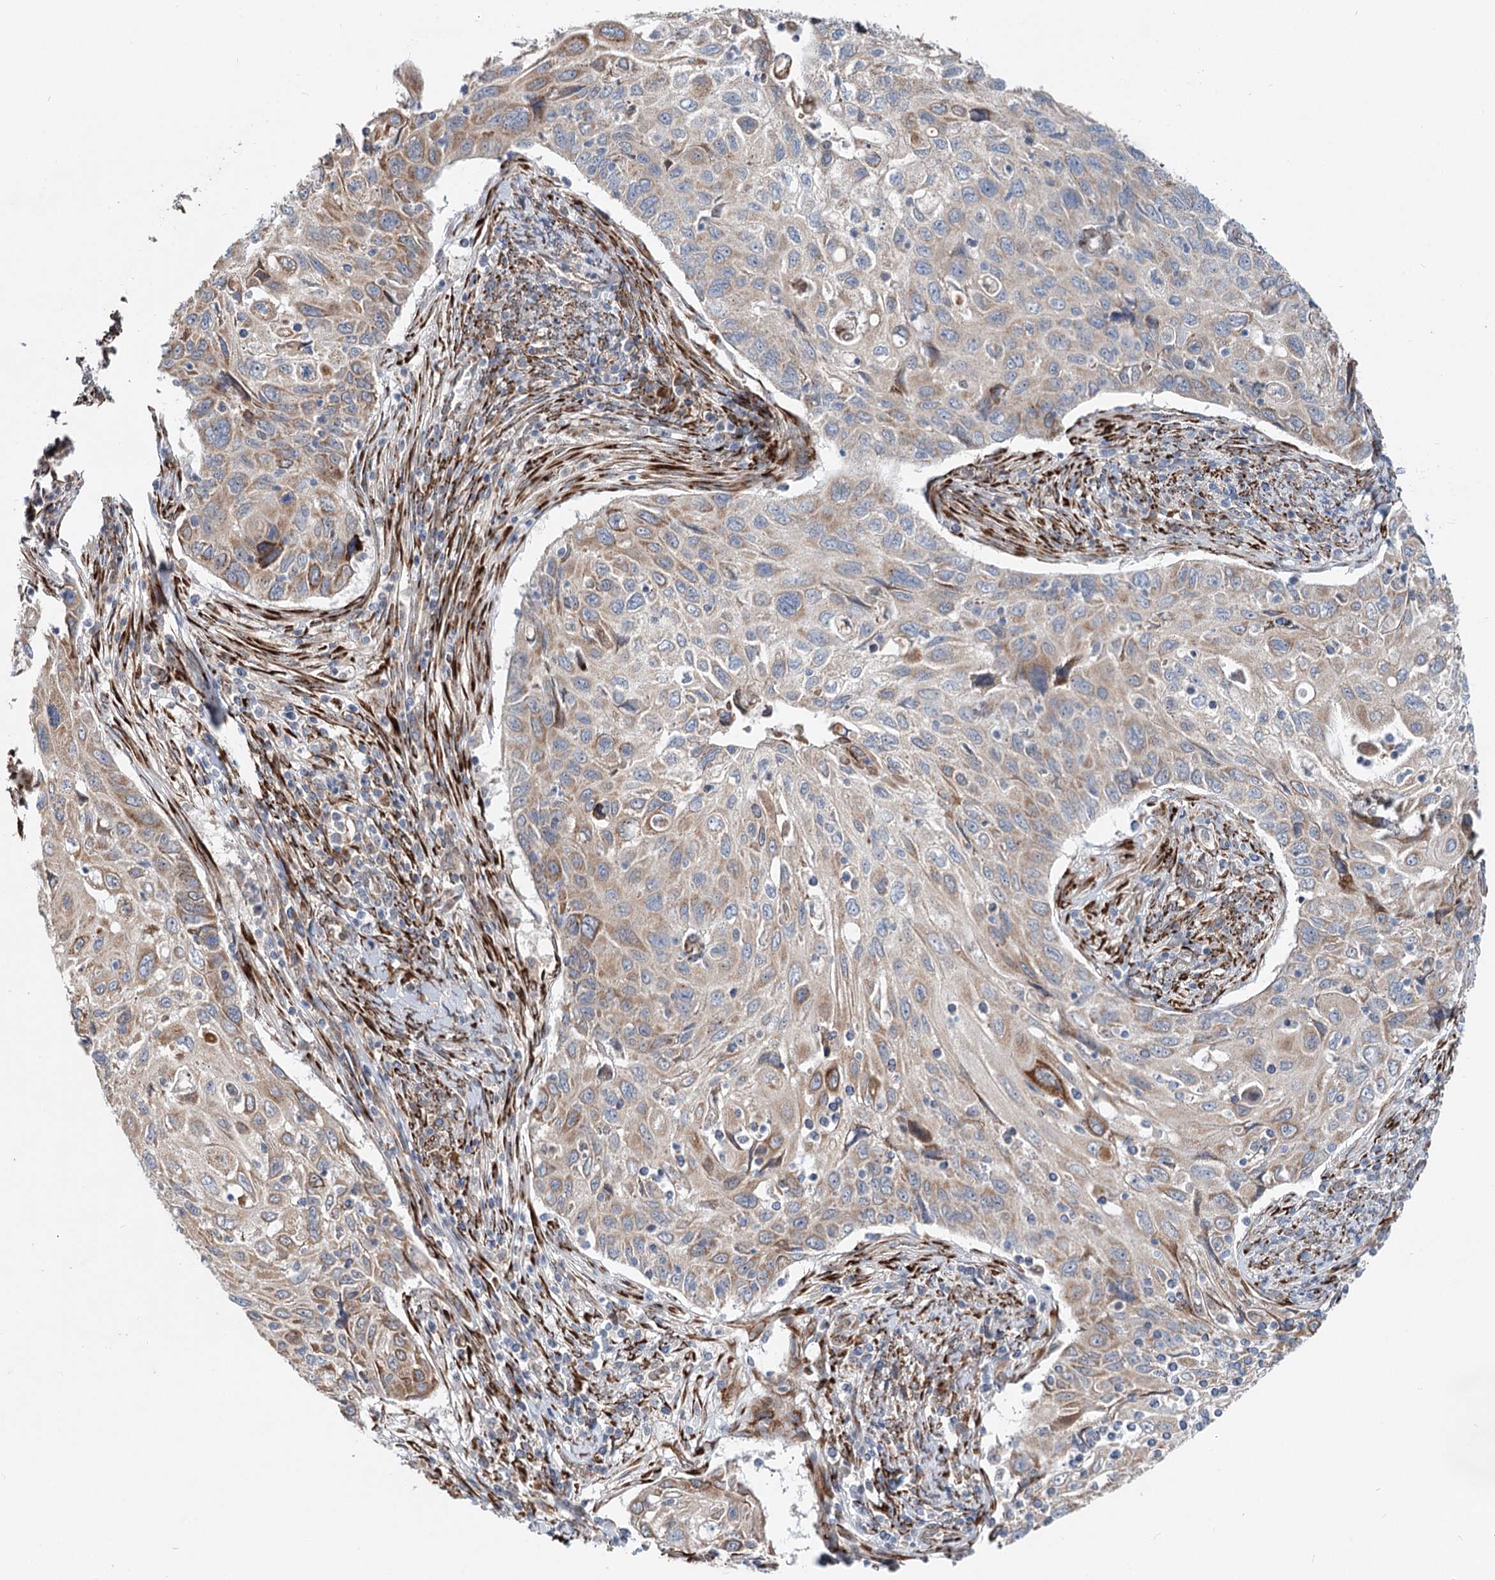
{"staining": {"intensity": "weak", "quantity": ">75%", "location": "cytoplasmic/membranous"}, "tissue": "cervical cancer", "cell_type": "Tumor cells", "image_type": "cancer", "snomed": [{"axis": "morphology", "description": "Squamous cell carcinoma, NOS"}, {"axis": "topography", "description": "Cervix"}], "caption": "Protein analysis of cervical cancer tissue demonstrates weak cytoplasmic/membranous expression in approximately >75% of tumor cells.", "gene": "SPART", "patient": {"sex": "female", "age": 70}}